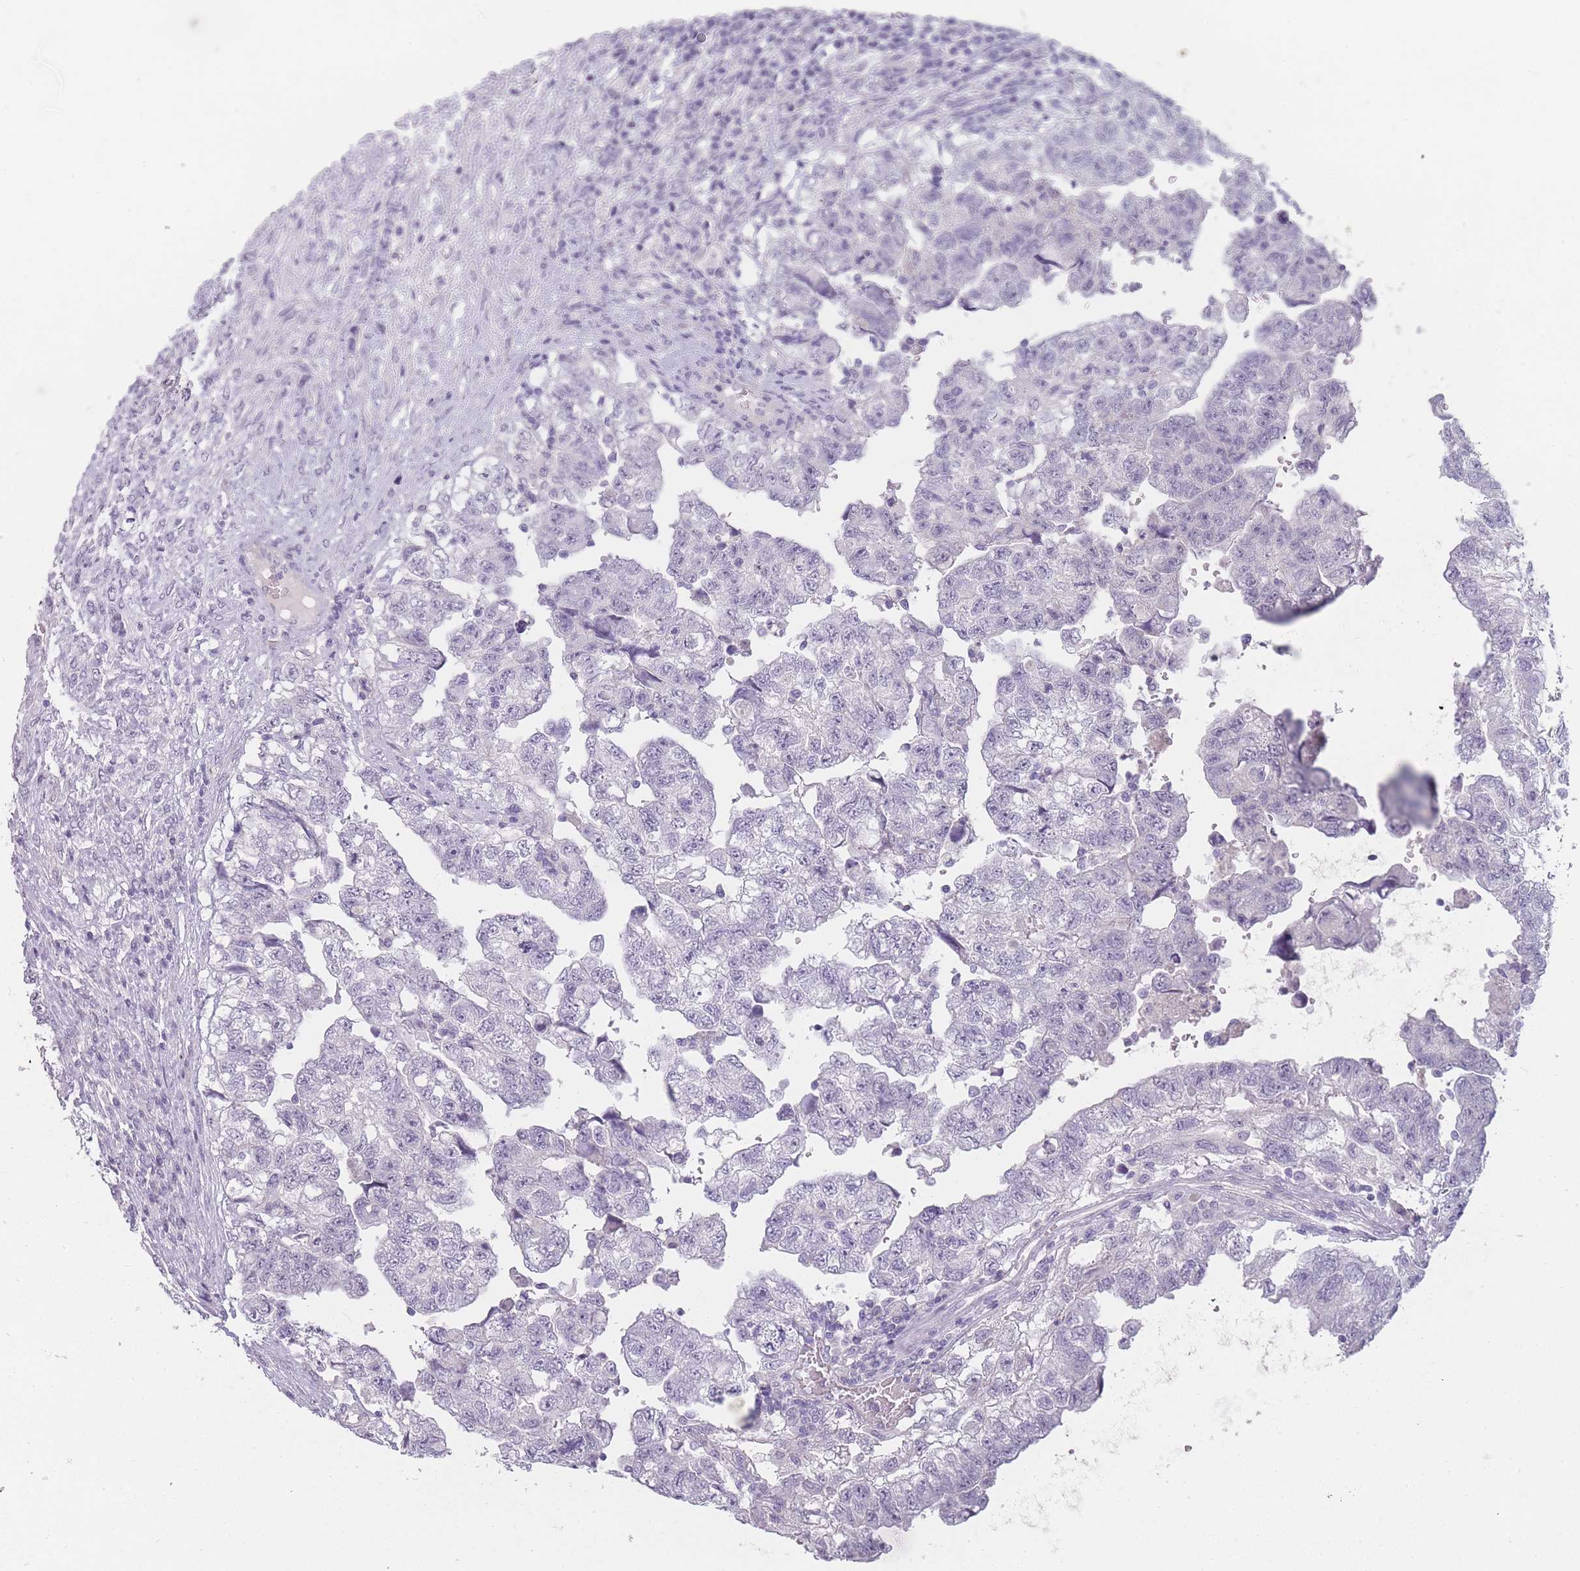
{"staining": {"intensity": "negative", "quantity": "none", "location": "none"}, "tissue": "testis cancer", "cell_type": "Tumor cells", "image_type": "cancer", "snomed": [{"axis": "morphology", "description": "Carcinoma, Embryonal, NOS"}, {"axis": "topography", "description": "Testis"}], "caption": "IHC of embryonal carcinoma (testis) exhibits no expression in tumor cells. (DAB (3,3'-diaminobenzidine) IHC, high magnification).", "gene": "INS", "patient": {"sex": "male", "age": 36}}